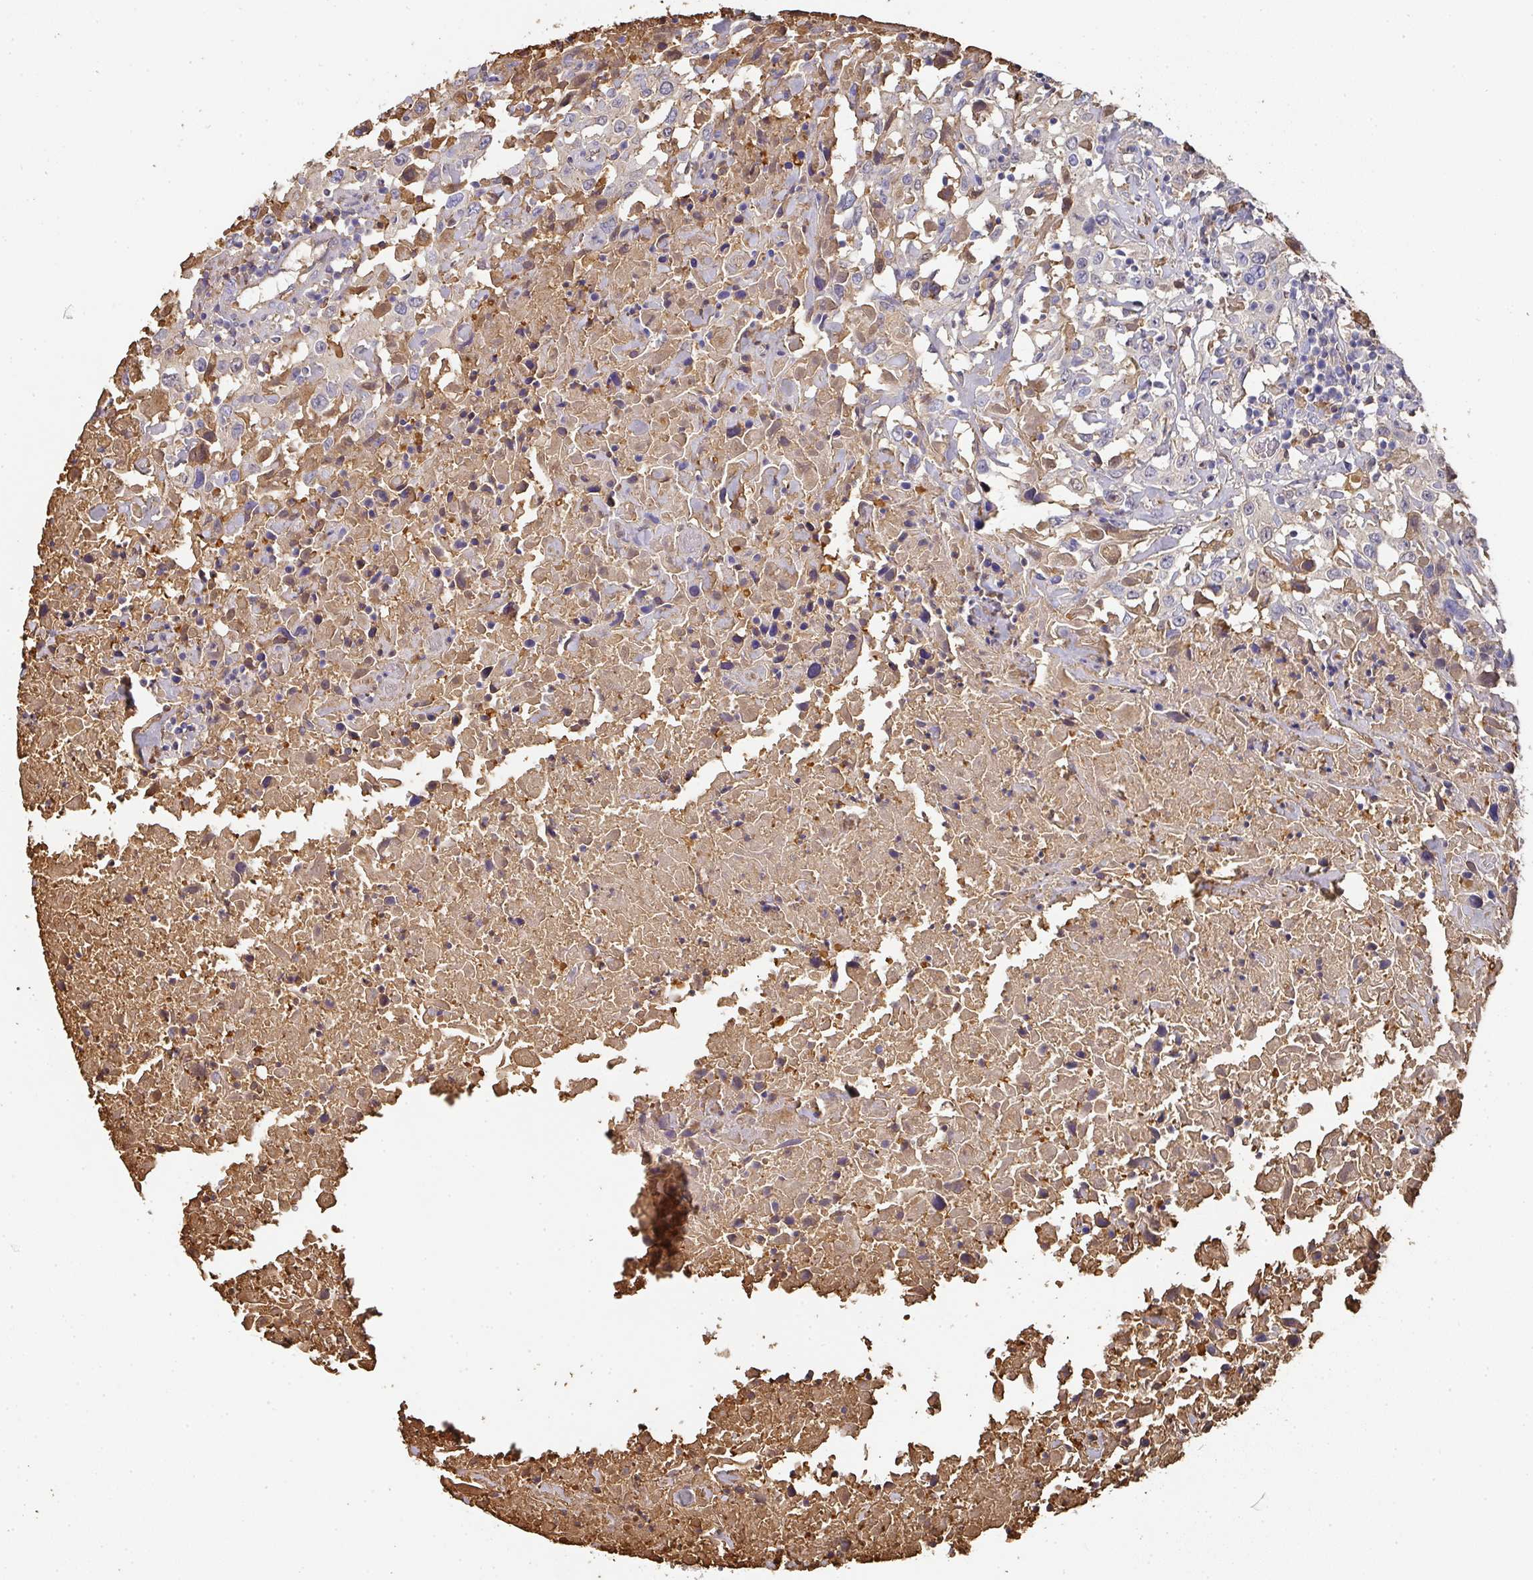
{"staining": {"intensity": "negative", "quantity": "none", "location": "none"}, "tissue": "urothelial cancer", "cell_type": "Tumor cells", "image_type": "cancer", "snomed": [{"axis": "morphology", "description": "Urothelial carcinoma, High grade"}, {"axis": "topography", "description": "Urinary bladder"}], "caption": "IHC histopathology image of high-grade urothelial carcinoma stained for a protein (brown), which shows no expression in tumor cells.", "gene": "ALB", "patient": {"sex": "male", "age": 61}}